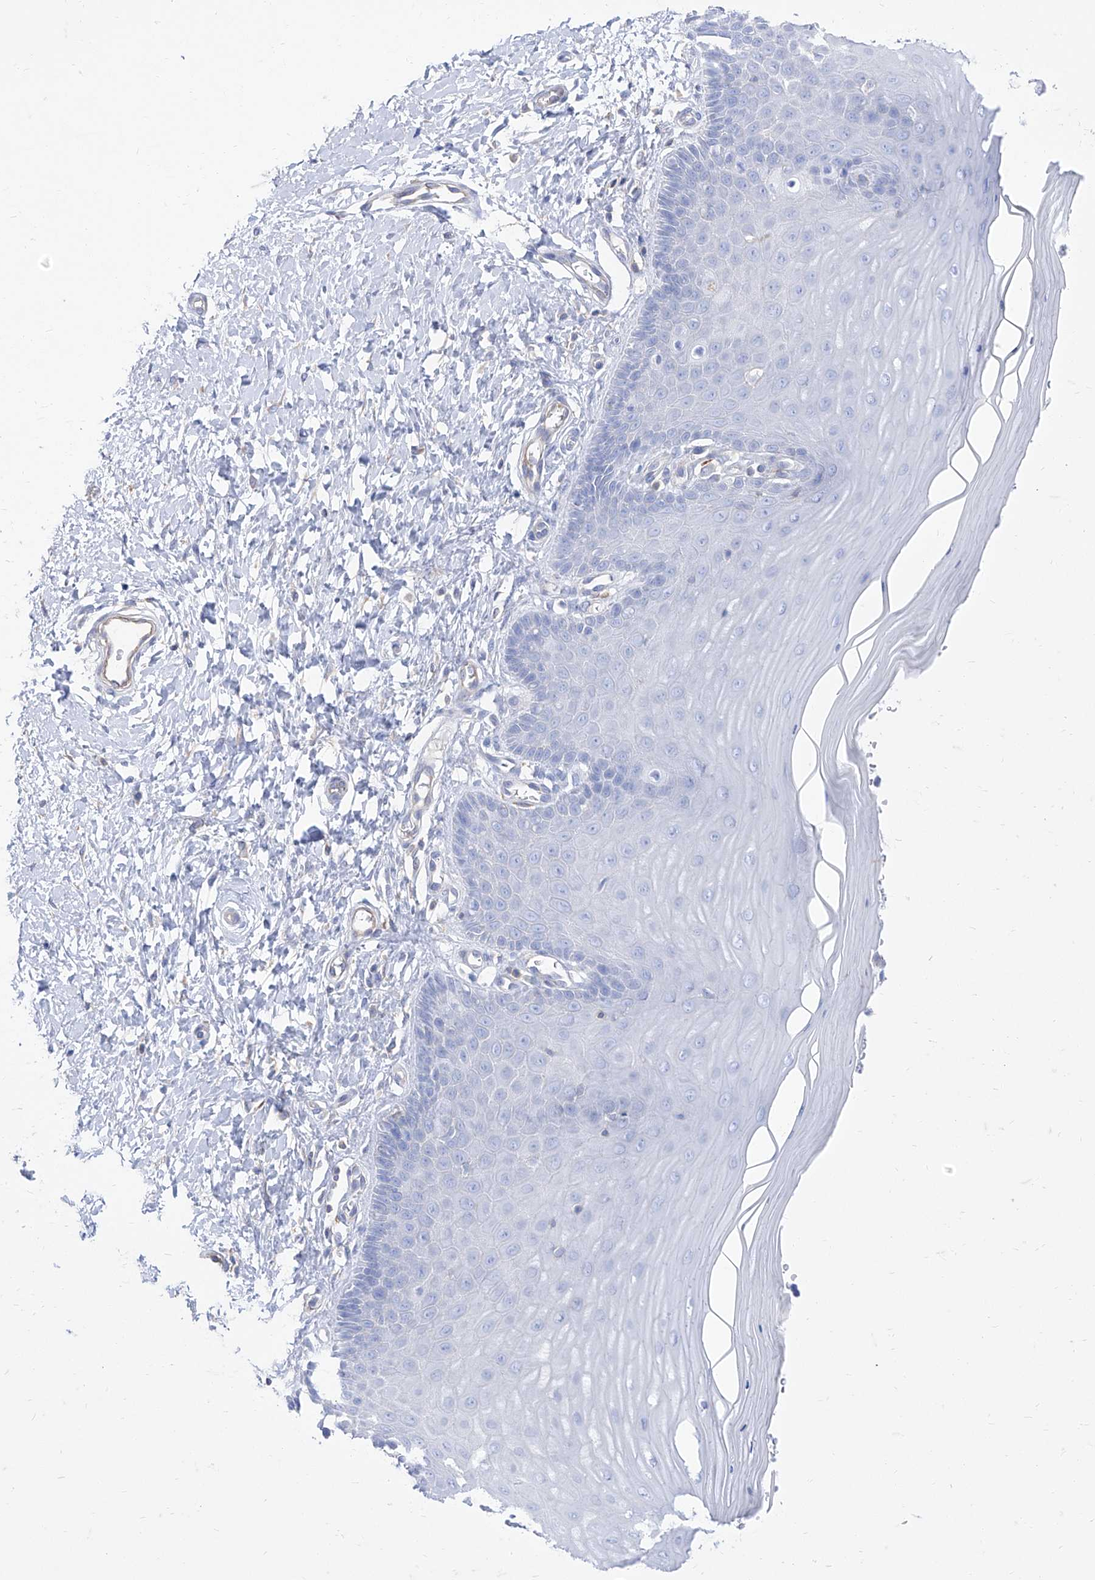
{"staining": {"intensity": "negative", "quantity": "none", "location": "none"}, "tissue": "cervix", "cell_type": "Glandular cells", "image_type": "normal", "snomed": [{"axis": "morphology", "description": "Normal tissue, NOS"}, {"axis": "topography", "description": "Cervix"}], "caption": "Photomicrograph shows no protein expression in glandular cells of benign cervix.", "gene": "C1orf74", "patient": {"sex": "female", "age": 55}}